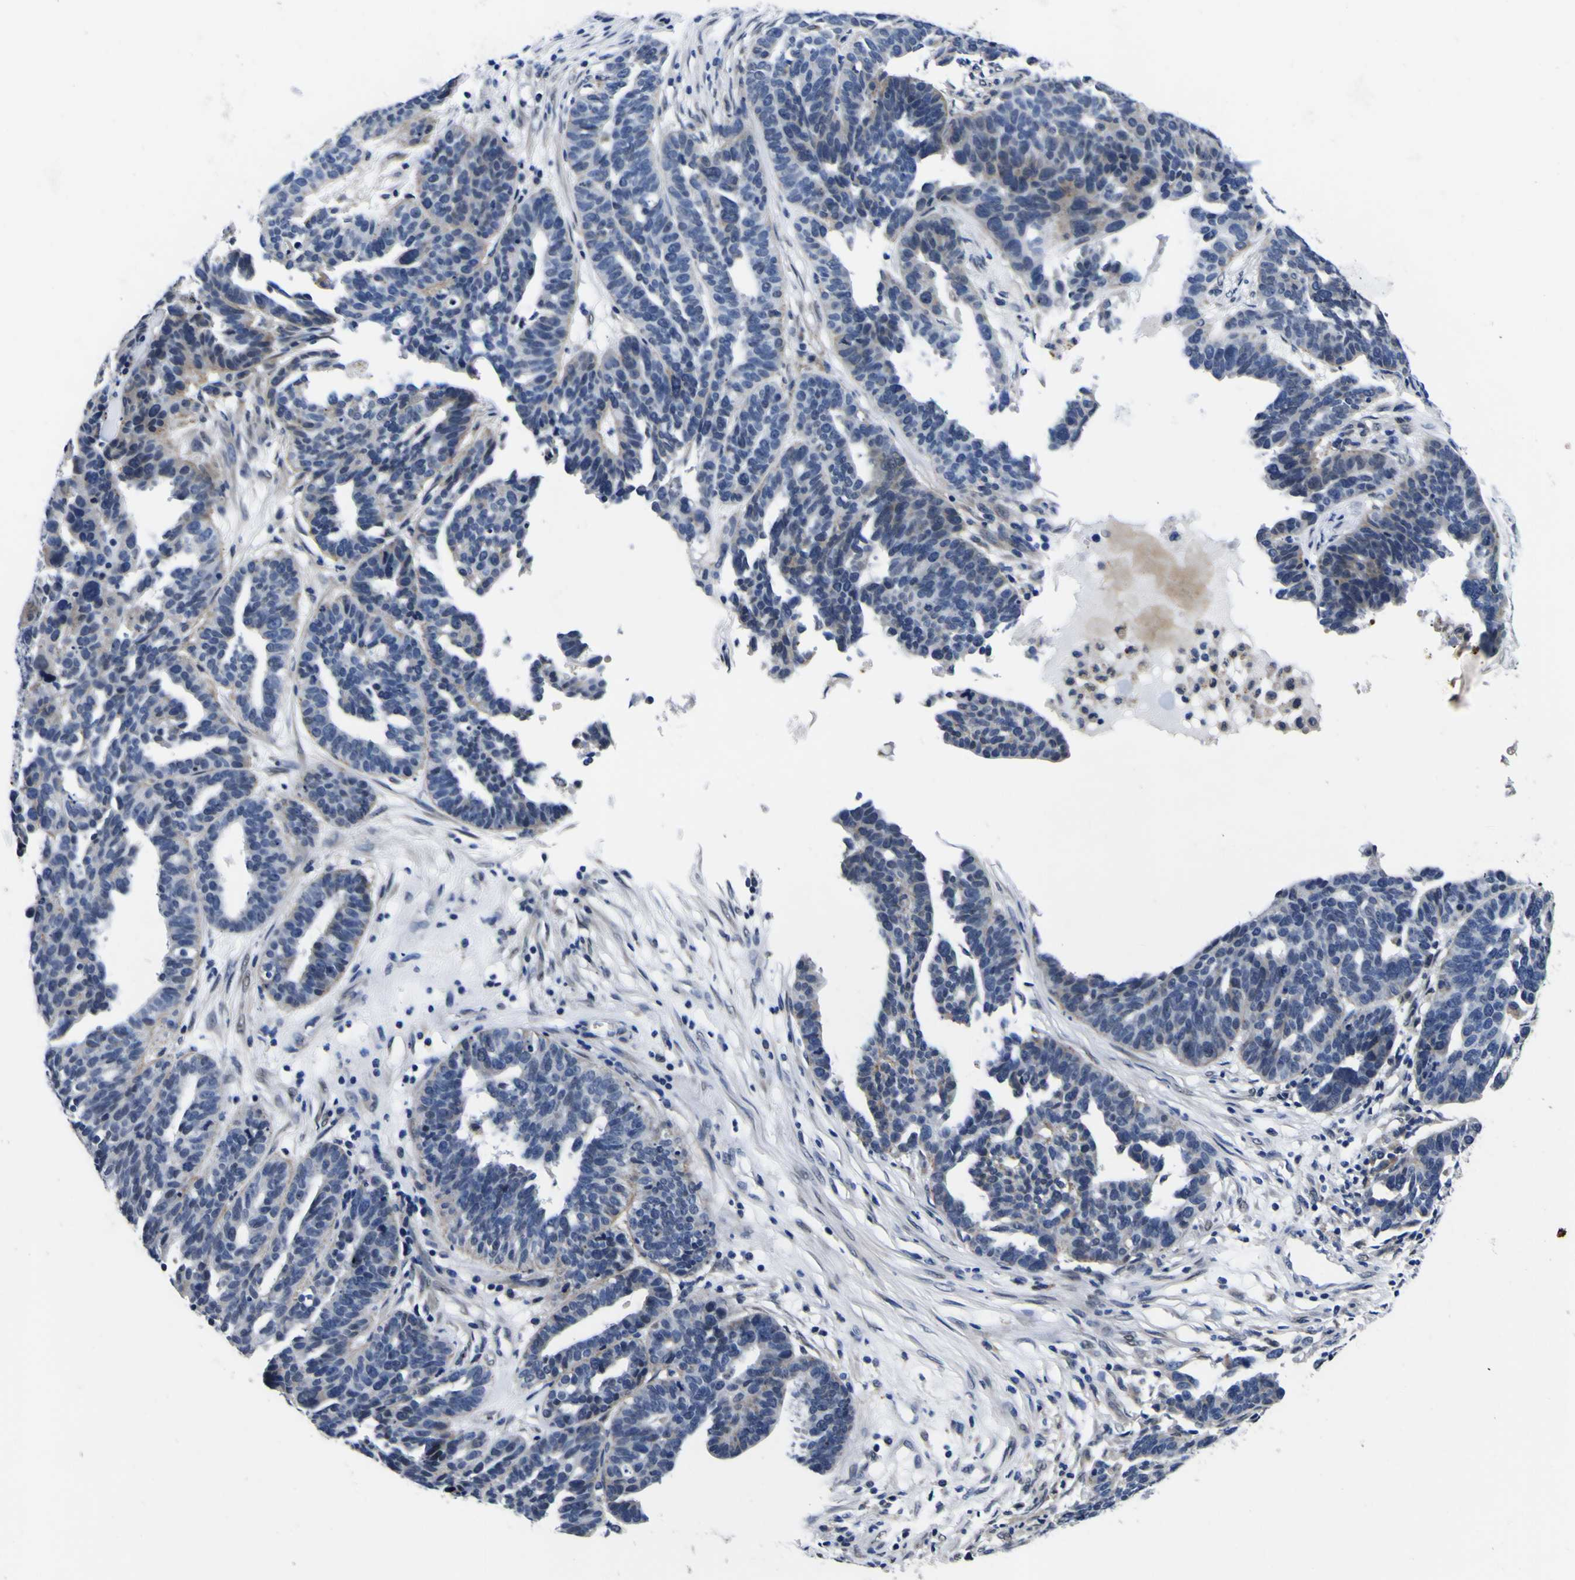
{"staining": {"intensity": "negative", "quantity": "none", "location": "none"}, "tissue": "ovarian cancer", "cell_type": "Tumor cells", "image_type": "cancer", "snomed": [{"axis": "morphology", "description": "Cystadenocarcinoma, serous, NOS"}, {"axis": "topography", "description": "Ovary"}], "caption": "DAB immunohistochemical staining of serous cystadenocarcinoma (ovarian) demonstrates no significant positivity in tumor cells. Brightfield microscopy of immunohistochemistry (IHC) stained with DAB (3,3'-diaminobenzidine) (brown) and hematoxylin (blue), captured at high magnification.", "gene": "IGFLR1", "patient": {"sex": "female", "age": 59}}